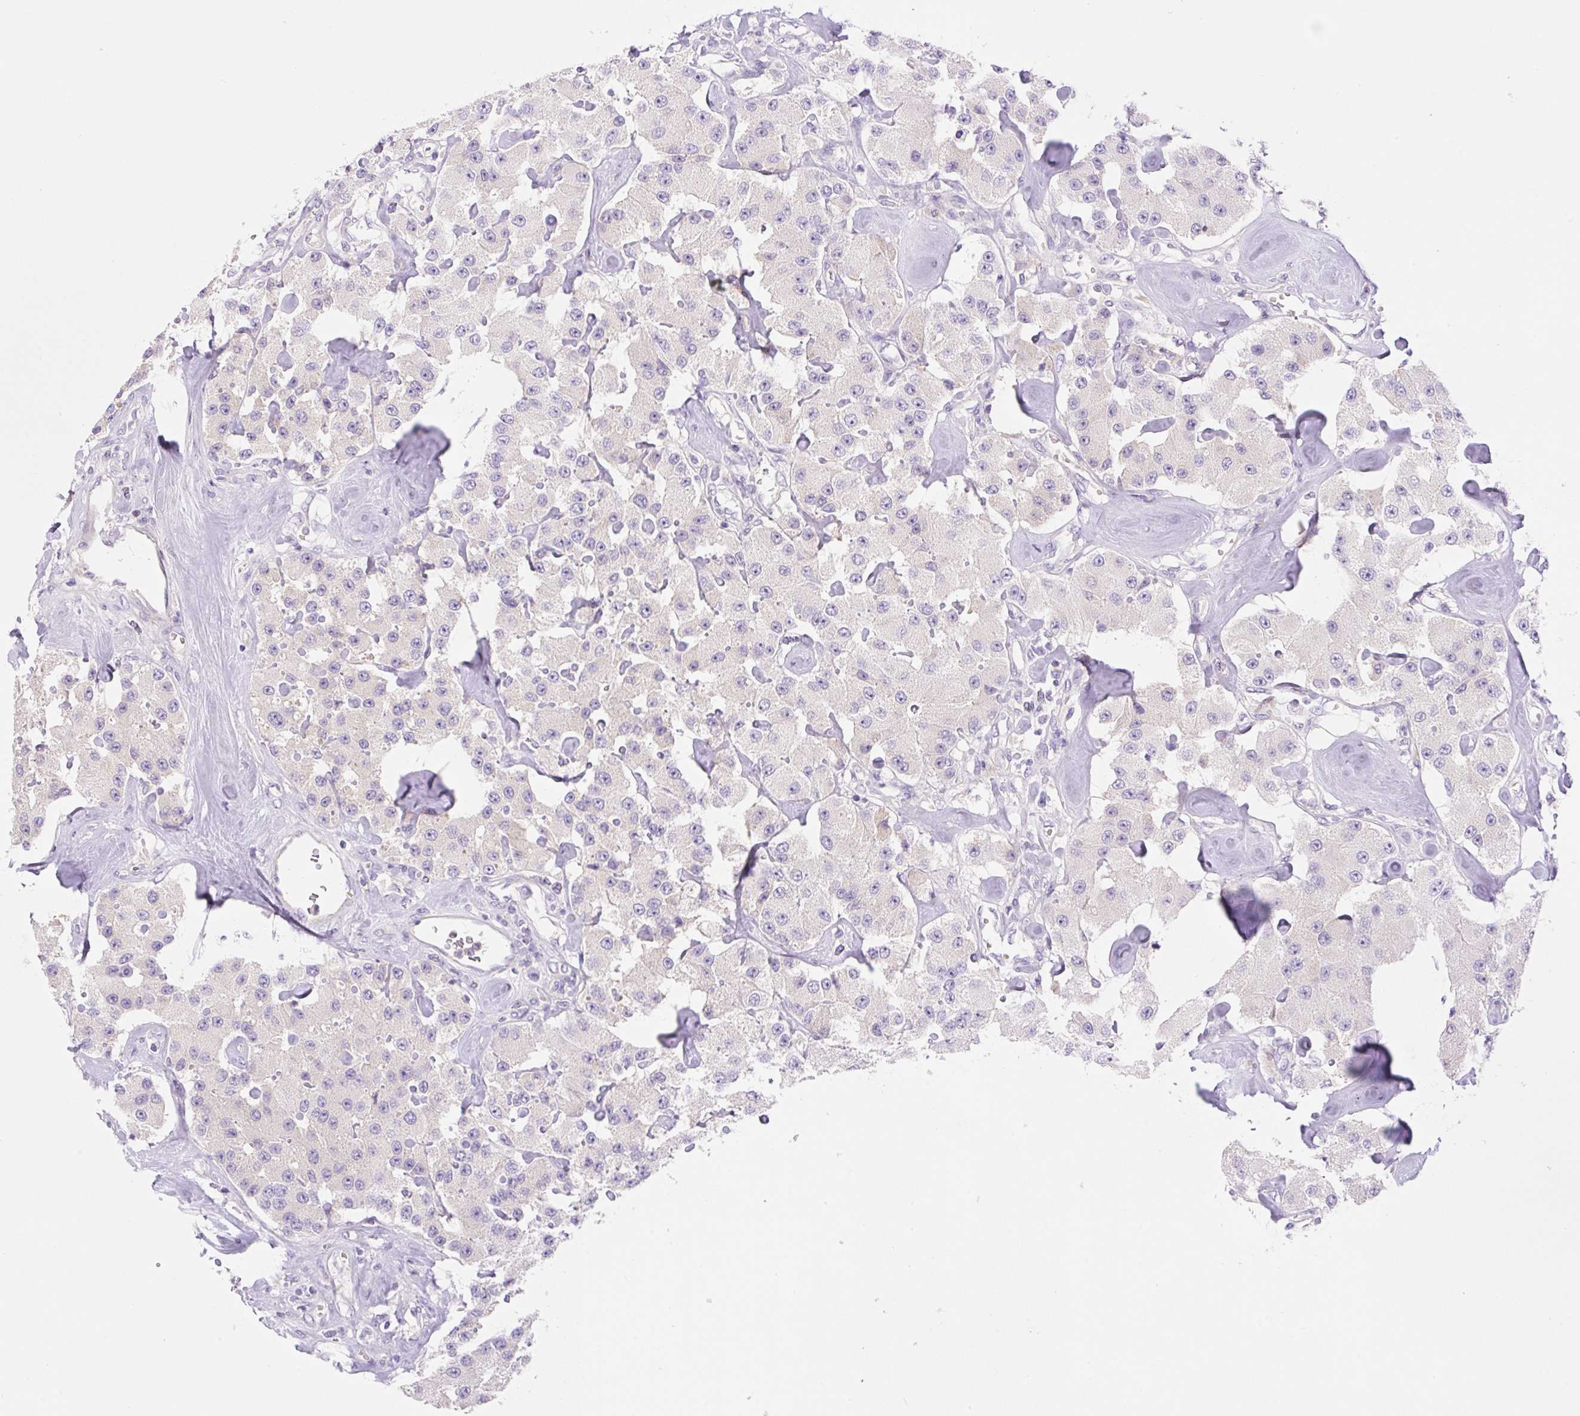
{"staining": {"intensity": "negative", "quantity": "none", "location": "none"}, "tissue": "carcinoid", "cell_type": "Tumor cells", "image_type": "cancer", "snomed": [{"axis": "morphology", "description": "Carcinoid, malignant, NOS"}, {"axis": "topography", "description": "Pancreas"}], "caption": "Image shows no protein staining in tumor cells of carcinoid tissue.", "gene": "DENND5A", "patient": {"sex": "male", "age": 41}}